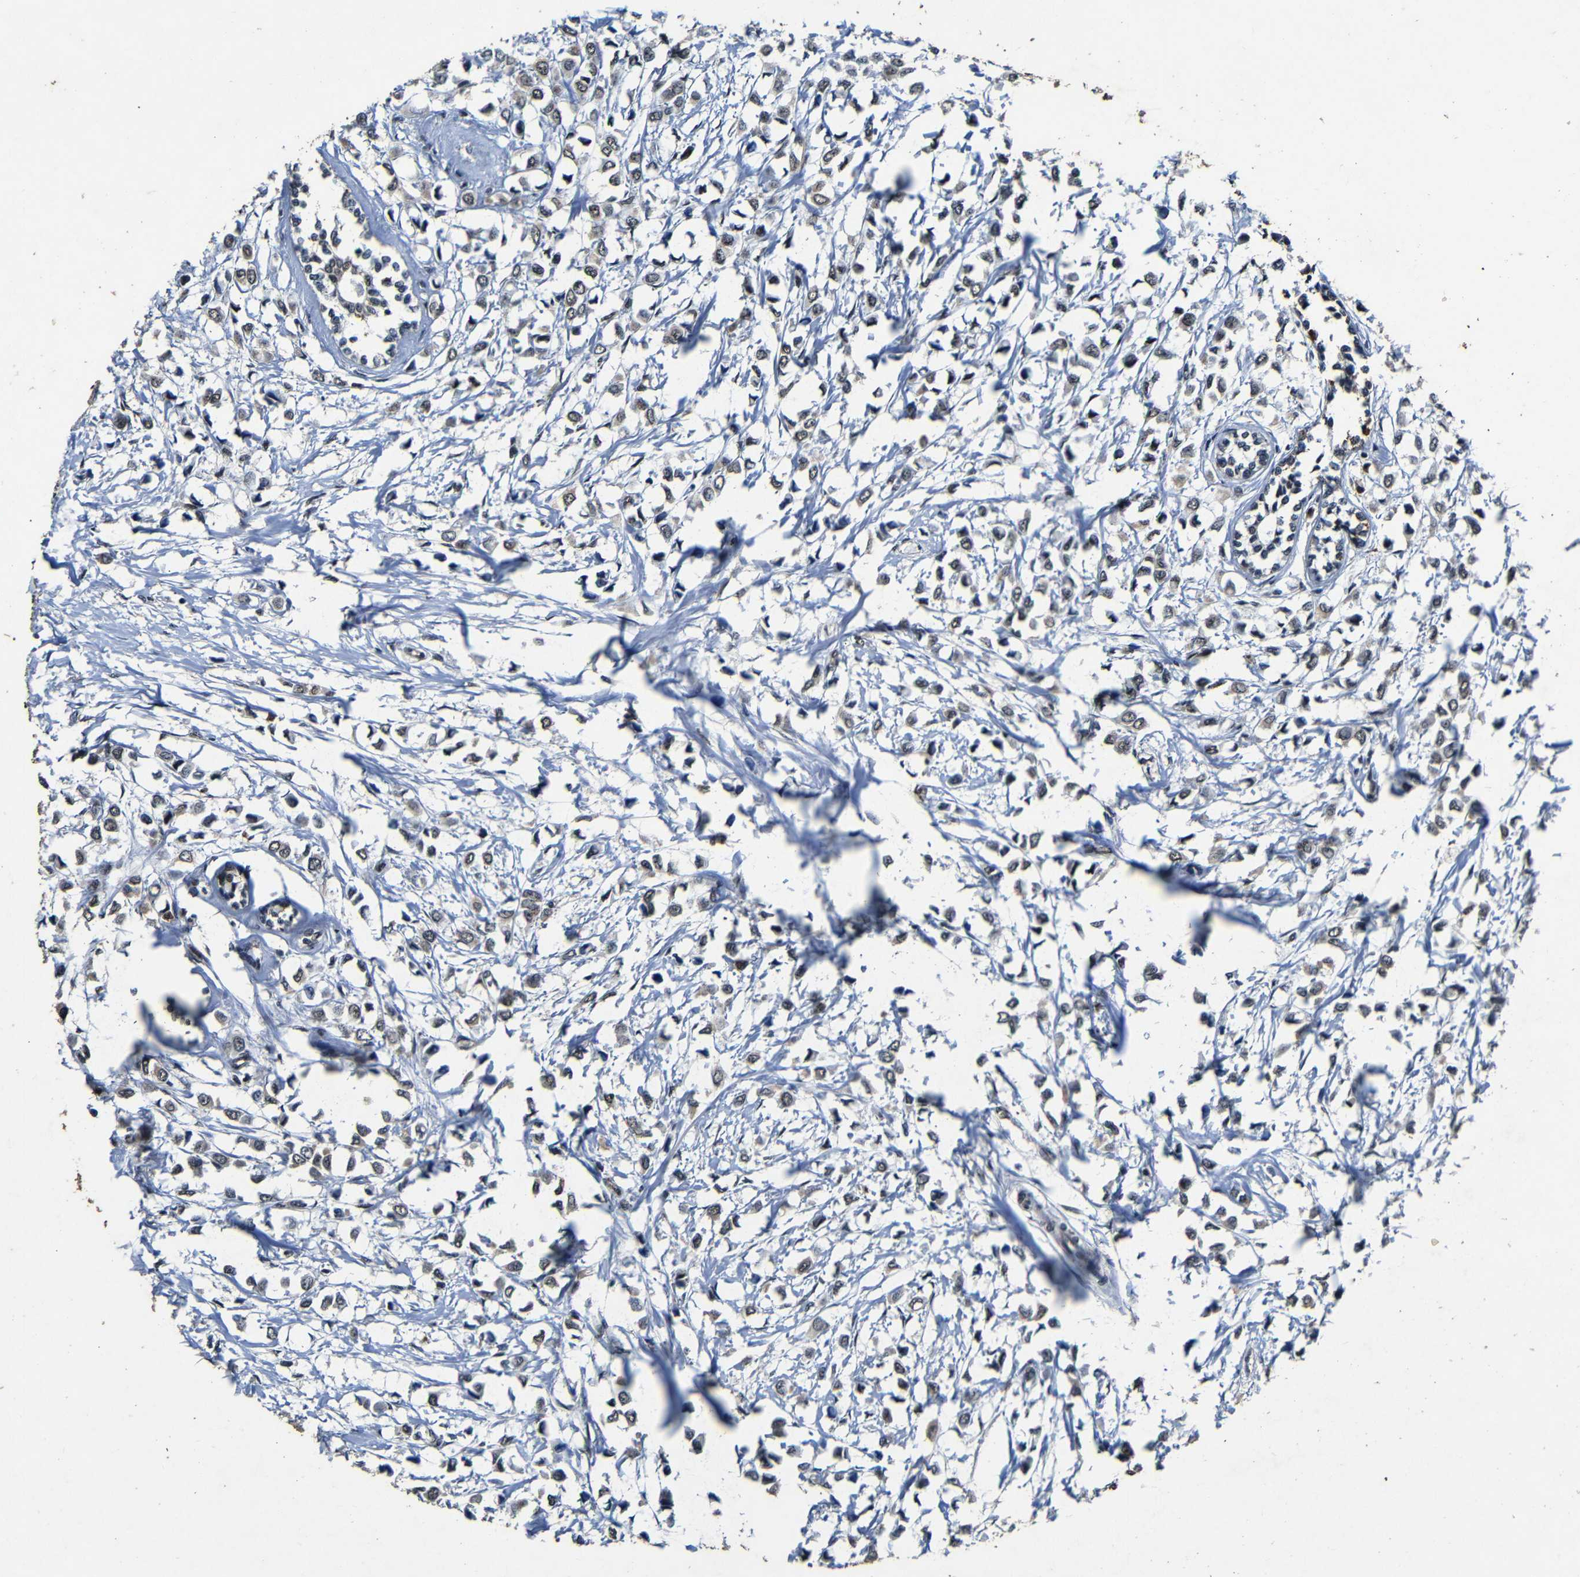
{"staining": {"intensity": "weak", "quantity": ">75%", "location": "nuclear"}, "tissue": "breast cancer", "cell_type": "Tumor cells", "image_type": "cancer", "snomed": [{"axis": "morphology", "description": "Lobular carcinoma"}, {"axis": "topography", "description": "Breast"}], "caption": "Breast lobular carcinoma stained with a brown dye demonstrates weak nuclear positive positivity in approximately >75% of tumor cells.", "gene": "FOXD4", "patient": {"sex": "female", "age": 51}}